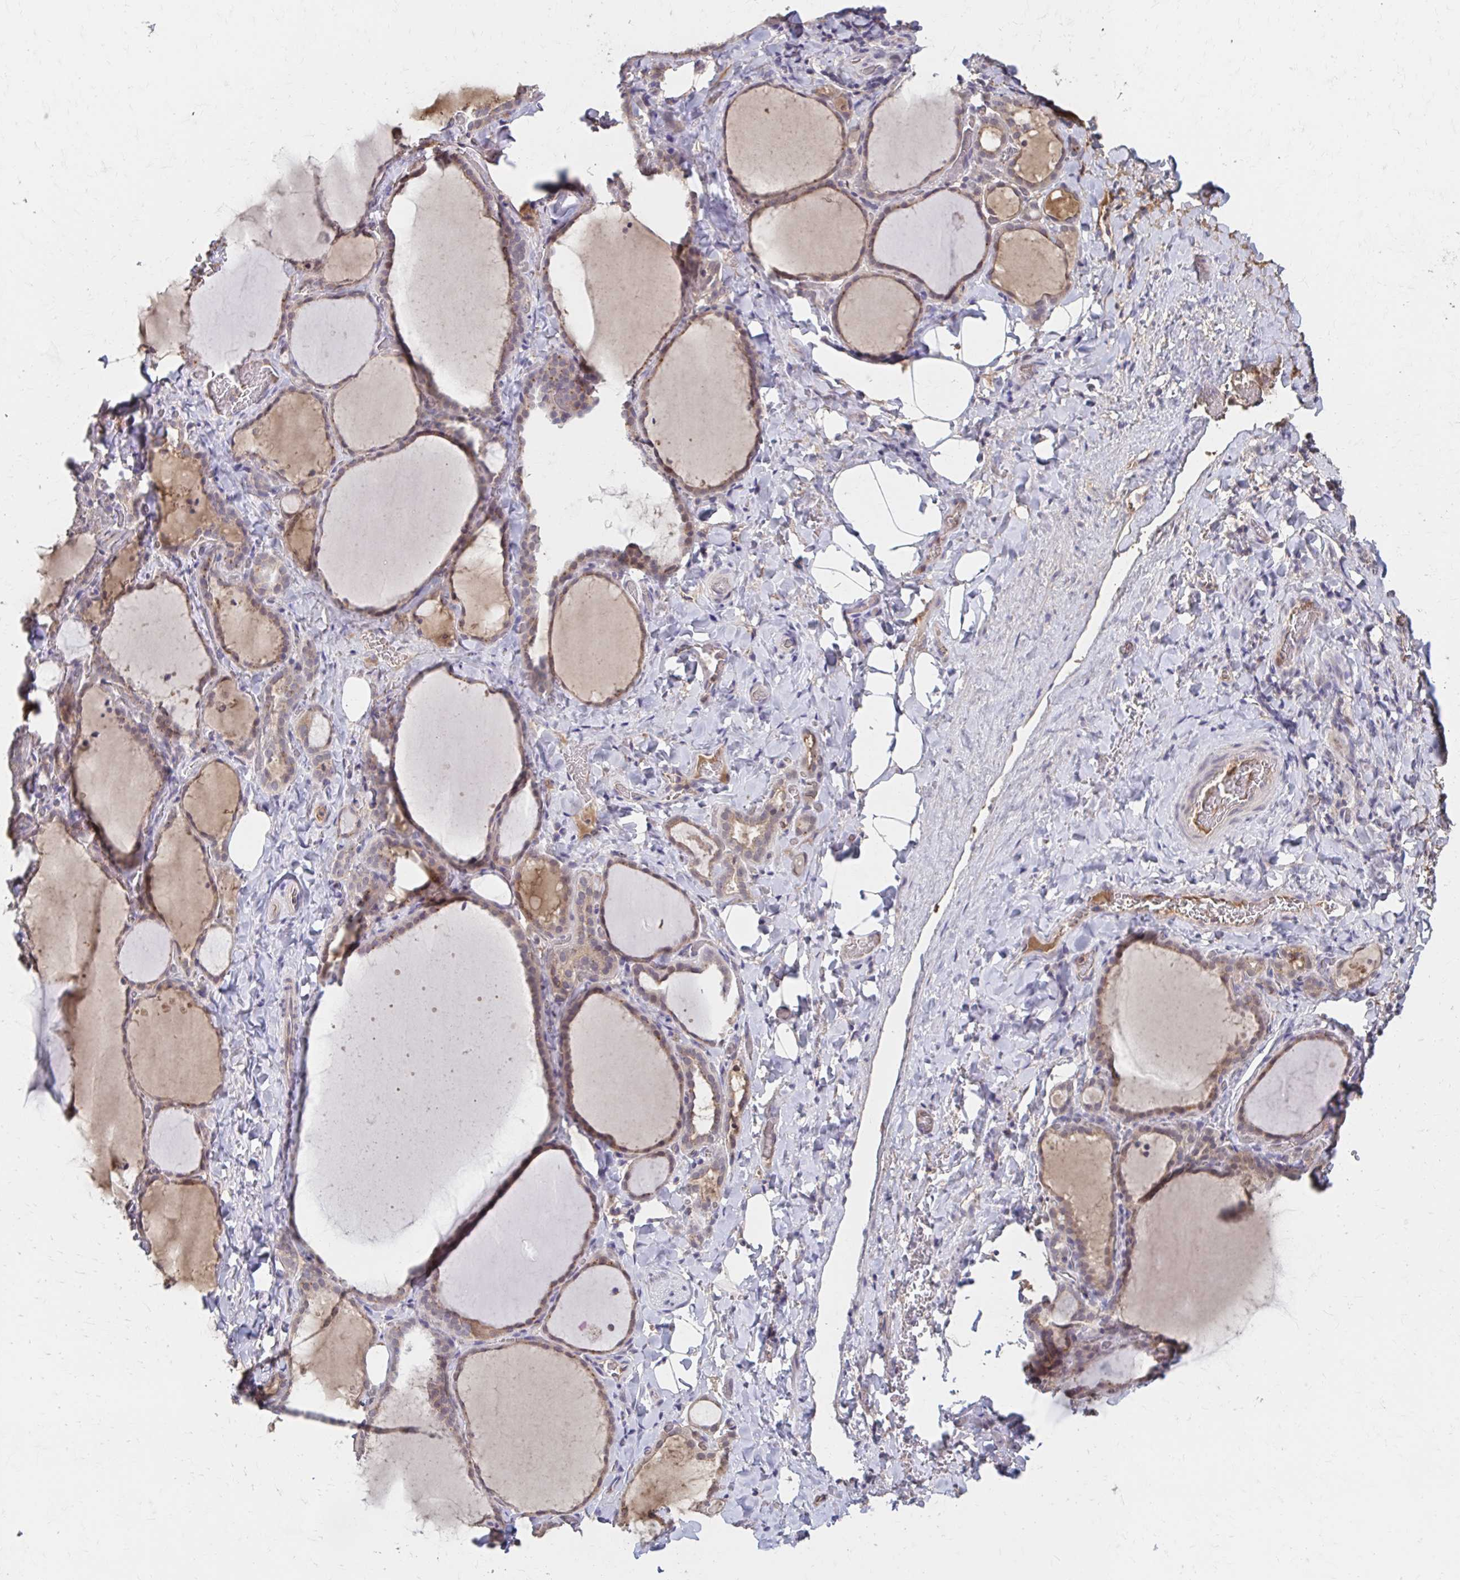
{"staining": {"intensity": "weak", "quantity": "25%-75%", "location": "cytoplasmic/membranous"}, "tissue": "thyroid gland", "cell_type": "Glandular cells", "image_type": "normal", "snomed": [{"axis": "morphology", "description": "Normal tissue, NOS"}, {"axis": "topography", "description": "Thyroid gland"}], "caption": "About 25%-75% of glandular cells in normal thyroid gland reveal weak cytoplasmic/membranous protein staining as visualized by brown immunohistochemical staining.", "gene": "HMGCS2", "patient": {"sex": "female", "age": 22}}